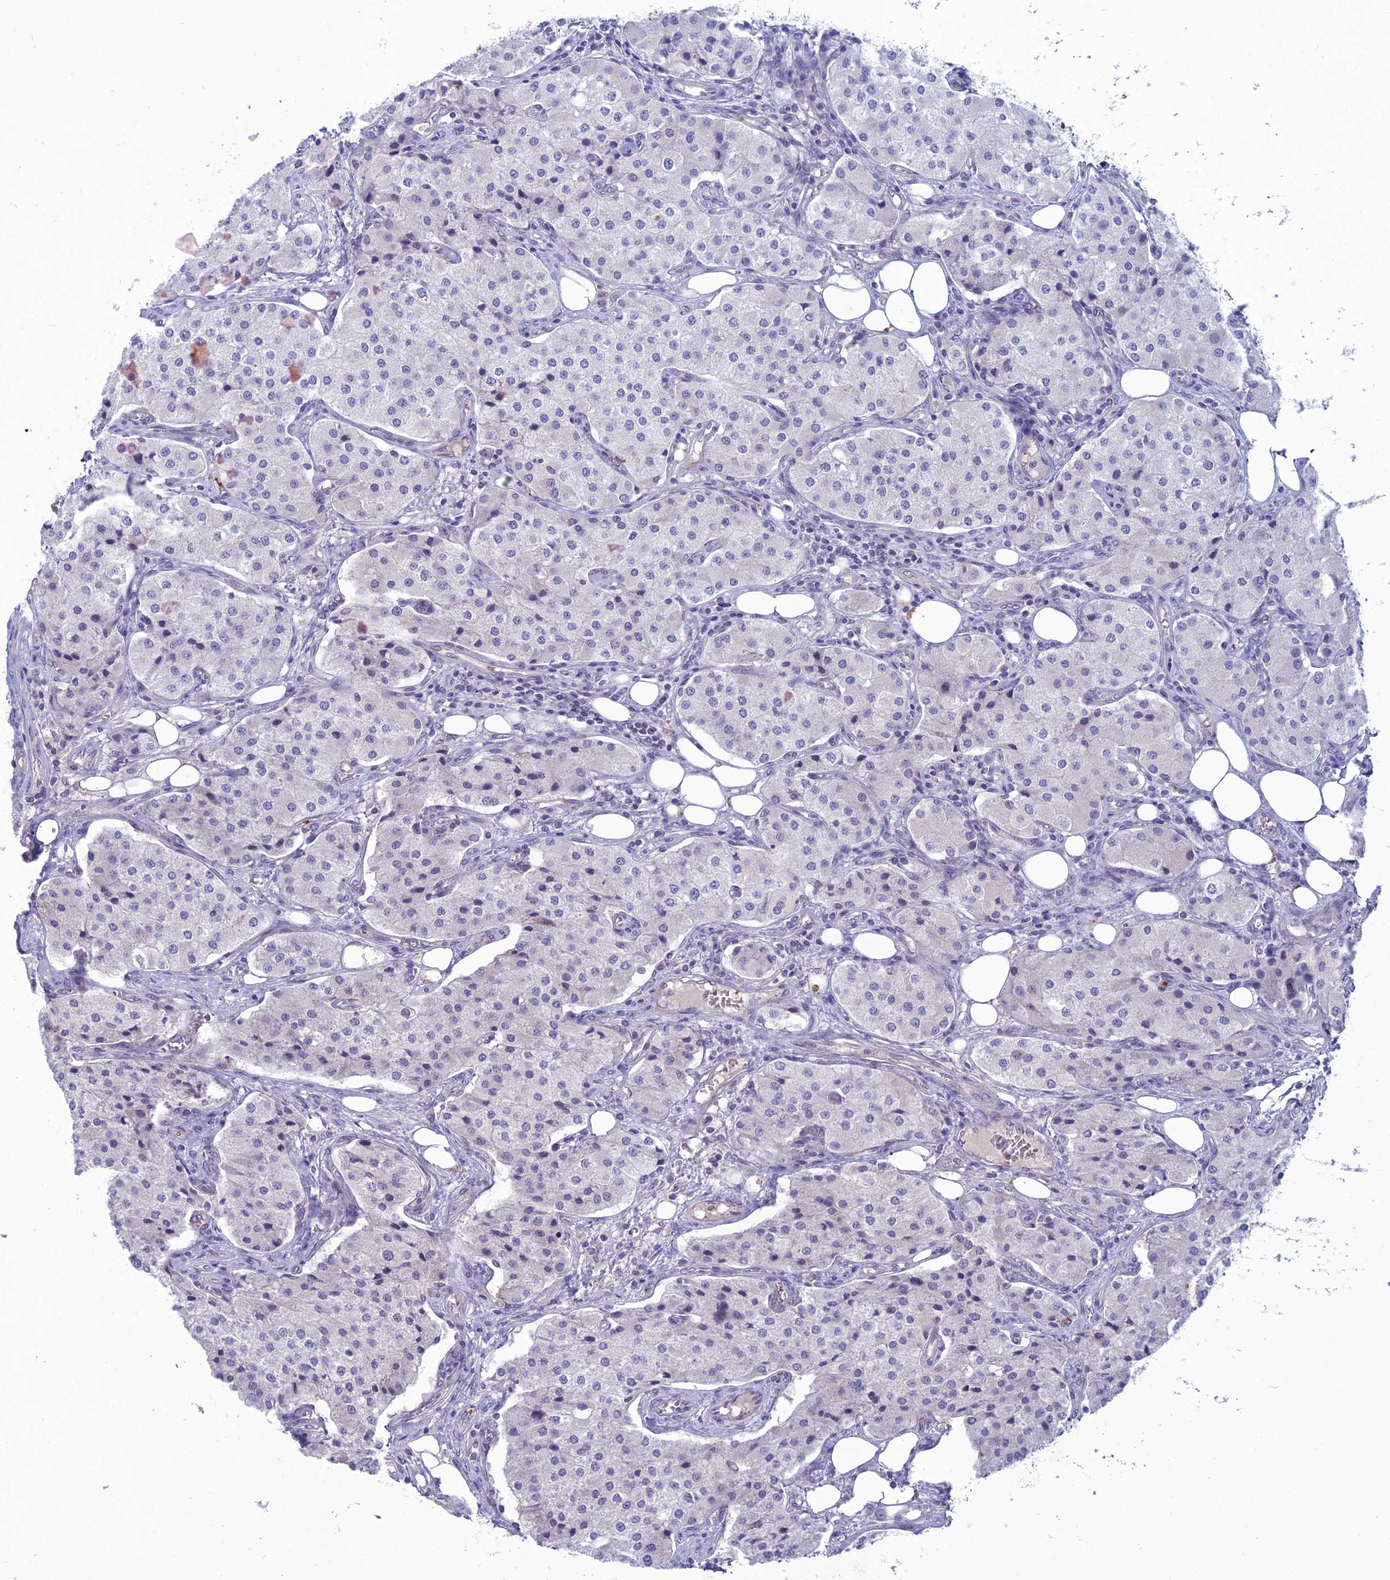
{"staining": {"intensity": "negative", "quantity": "none", "location": "none"}, "tissue": "carcinoid", "cell_type": "Tumor cells", "image_type": "cancer", "snomed": [{"axis": "morphology", "description": "Carcinoid, malignant, NOS"}, {"axis": "topography", "description": "Colon"}], "caption": "Human carcinoid (malignant) stained for a protein using immunohistochemistry demonstrates no expression in tumor cells.", "gene": "WDR46", "patient": {"sex": "female", "age": 52}}